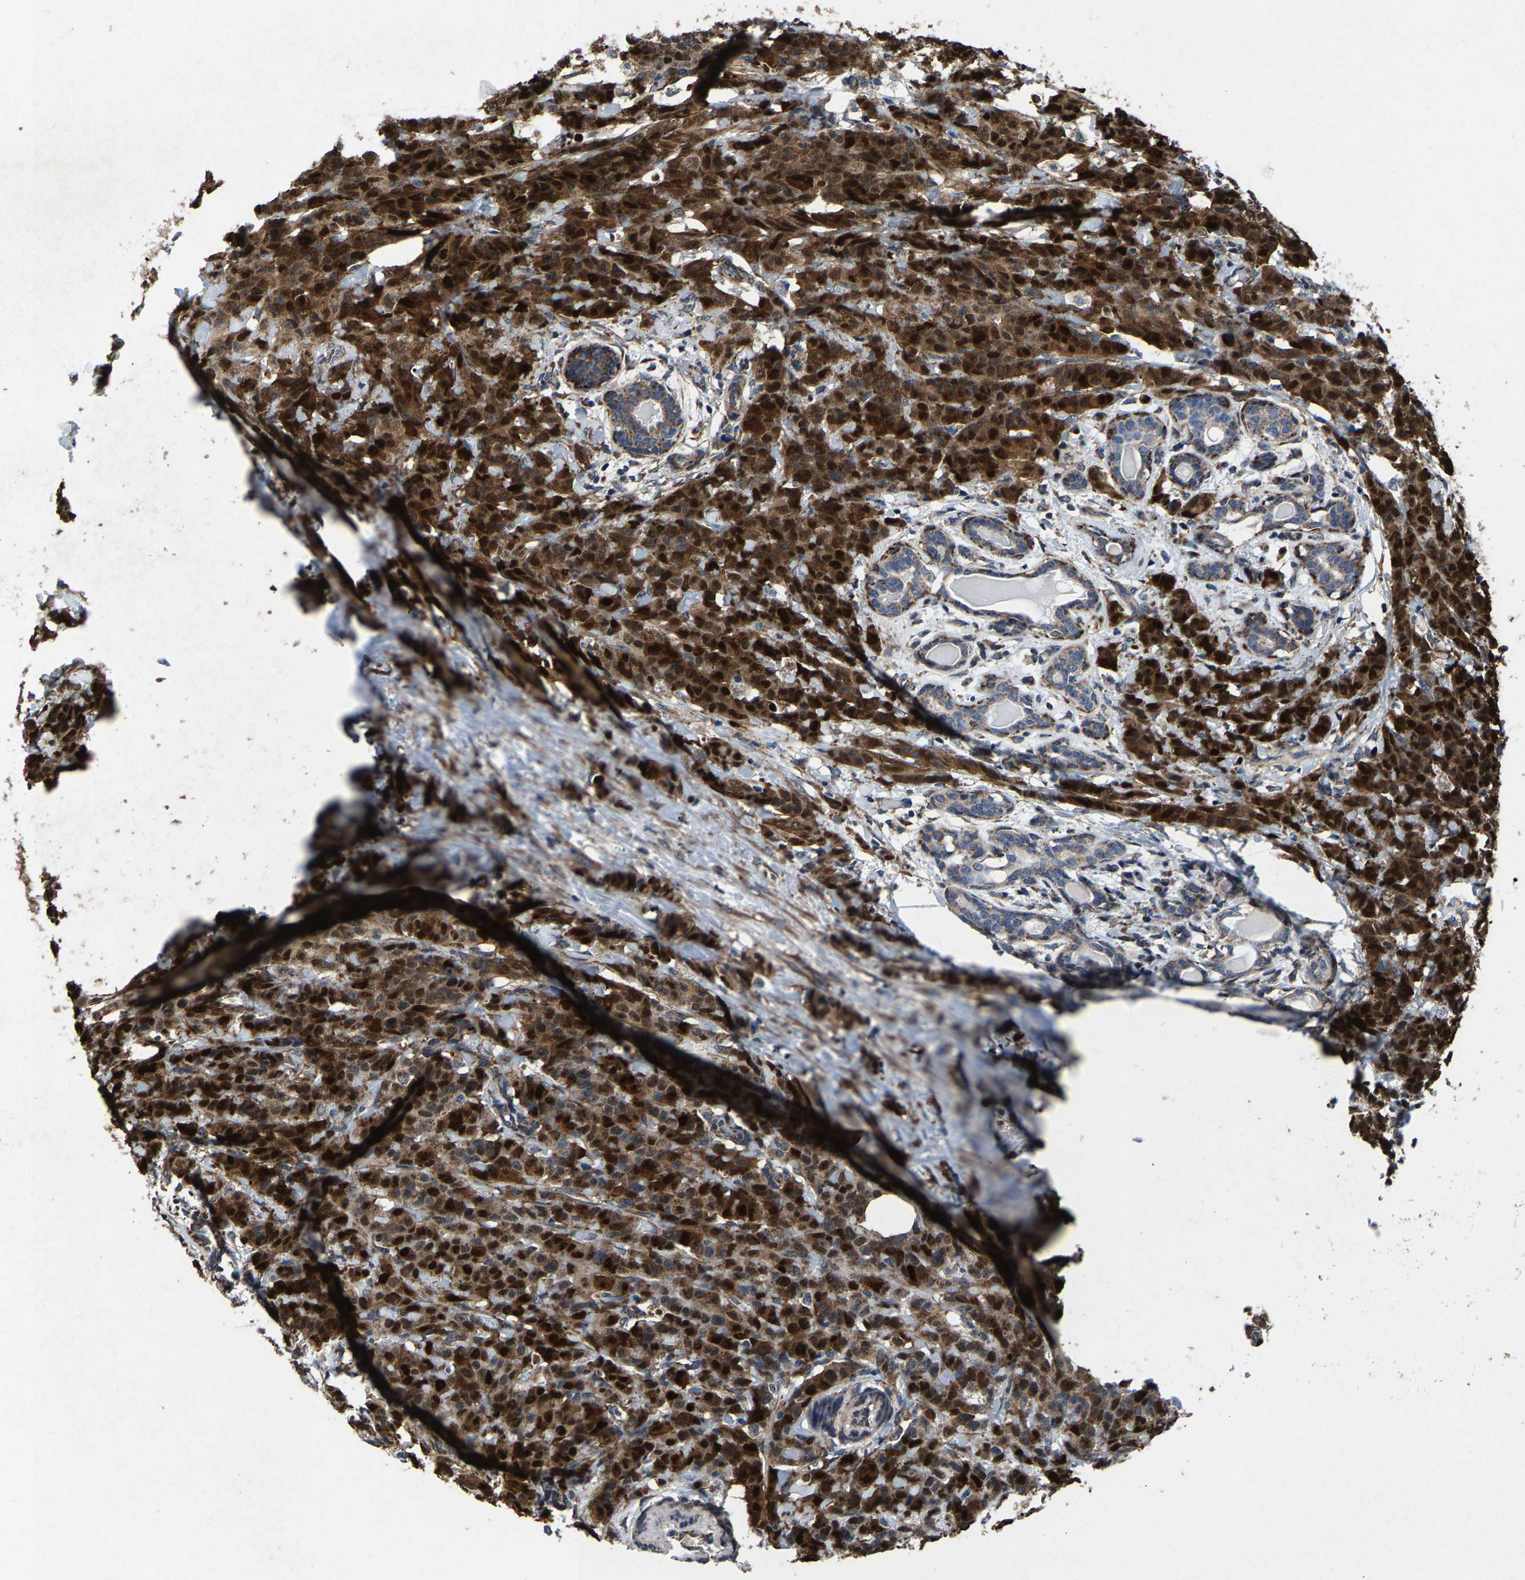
{"staining": {"intensity": "strong", "quantity": ">75%", "location": "cytoplasmic/membranous,nuclear"}, "tissue": "breast cancer", "cell_type": "Tumor cells", "image_type": "cancer", "snomed": [{"axis": "morphology", "description": "Normal tissue, NOS"}, {"axis": "morphology", "description": "Duct carcinoma"}, {"axis": "topography", "description": "Breast"}], "caption": "Immunohistochemistry photomicrograph of neoplastic tissue: human breast cancer stained using immunohistochemistry reveals high levels of strong protein expression localized specifically in the cytoplasmic/membranous and nuclear of tumor cells, appearing as a cytoplasmic/membranous and nuclear brown color.", "gene": "PDP1", "patient": {"sex": "female", "age": 40}}